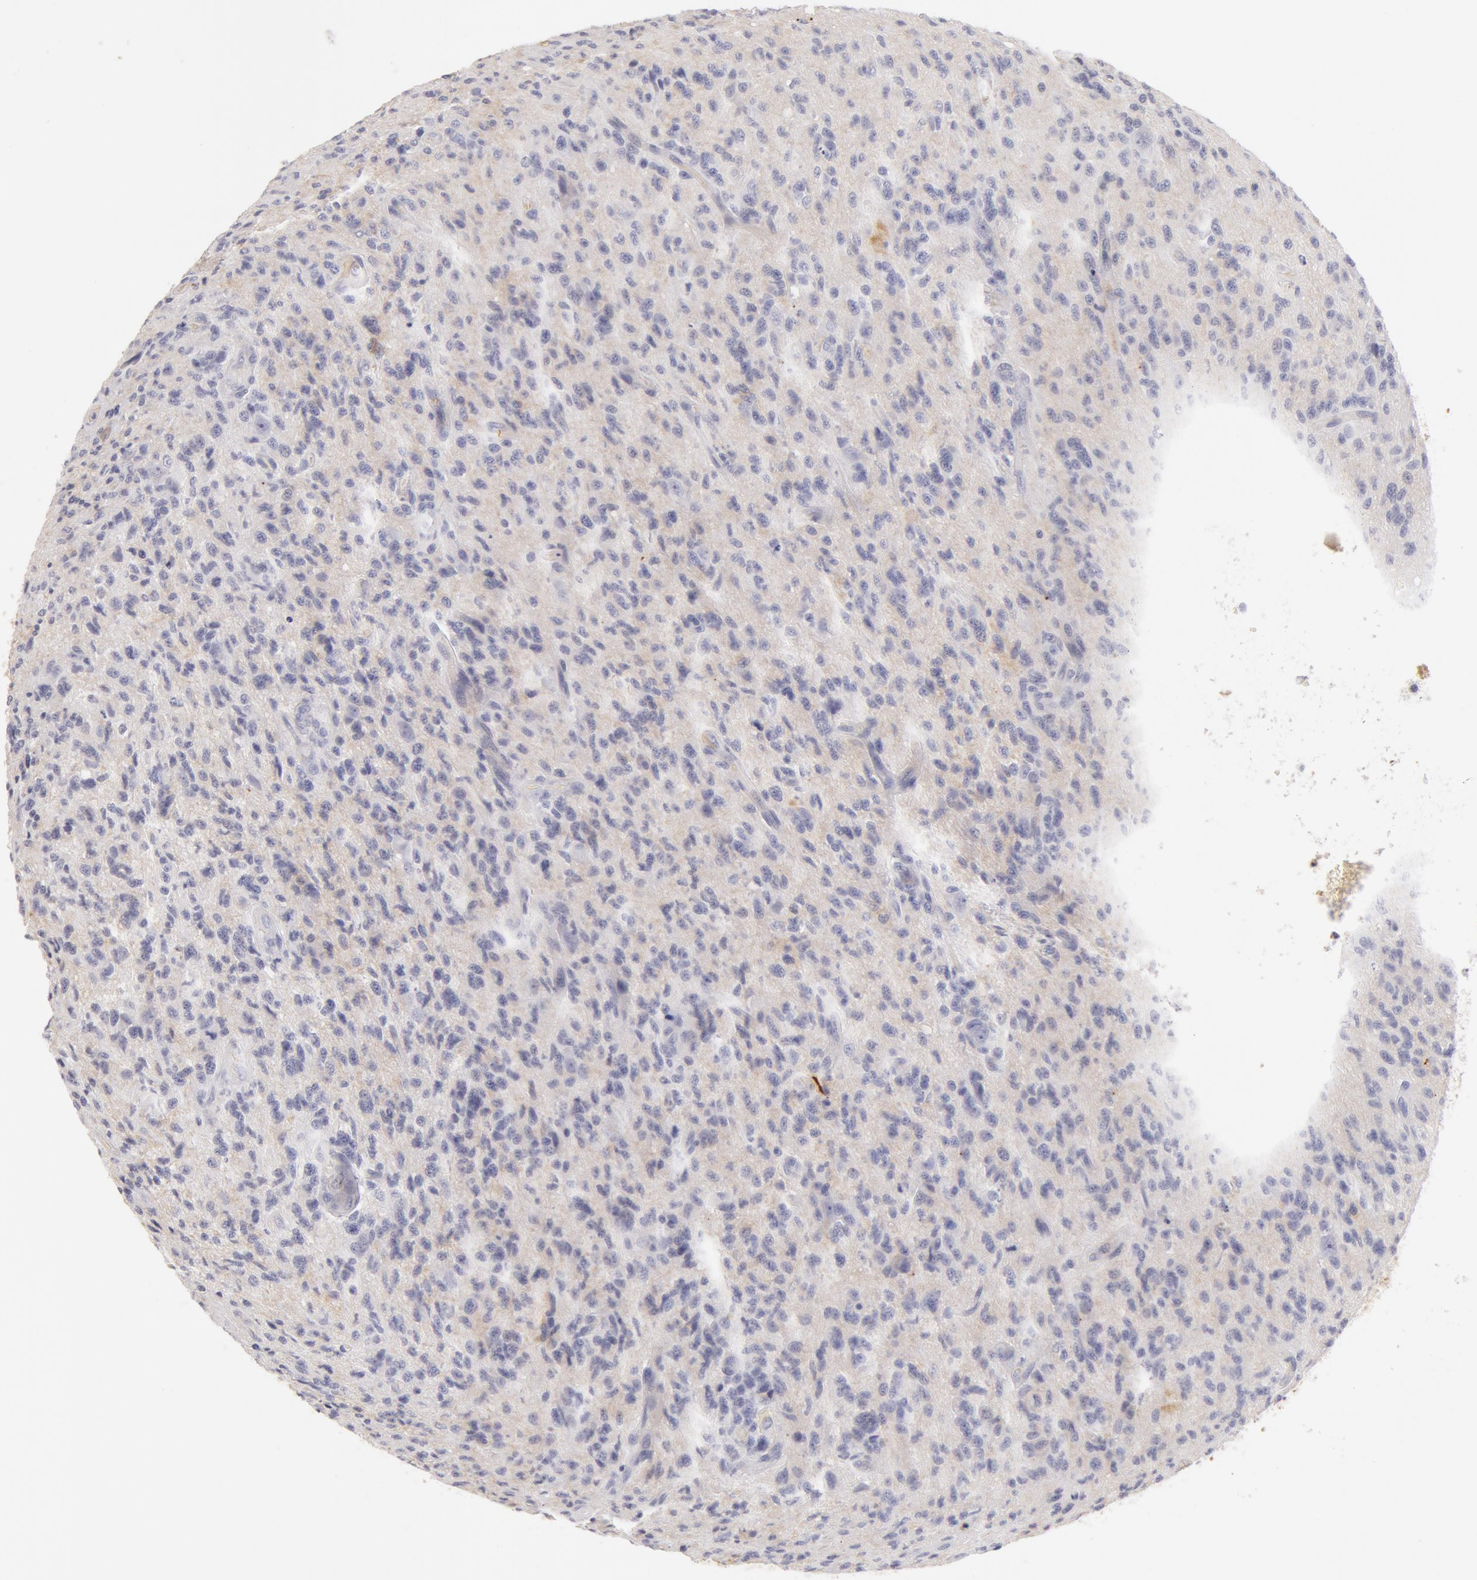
{"staining": {"intensity": "negative", "quantity": "none", "location": "none"}, "tissue": "glioma", "cell_type": "Tumor cells", "image_type": "cancer", "snomed": [{"axis": "morphology", "description": "Glioma, malignant, High grade"}, {"axis": "topography", "description": "Brain"}], "caption": "IHC image of human malignant glioma (high-grade) stained for a protein (brown), which reveals no expression in tumor cells. (DAB (3,3'-diaminobenzidine) immunohistochemistry, high magnification).", "gene": "AHSG", "patient": {"sex": "male", "age": 36}}